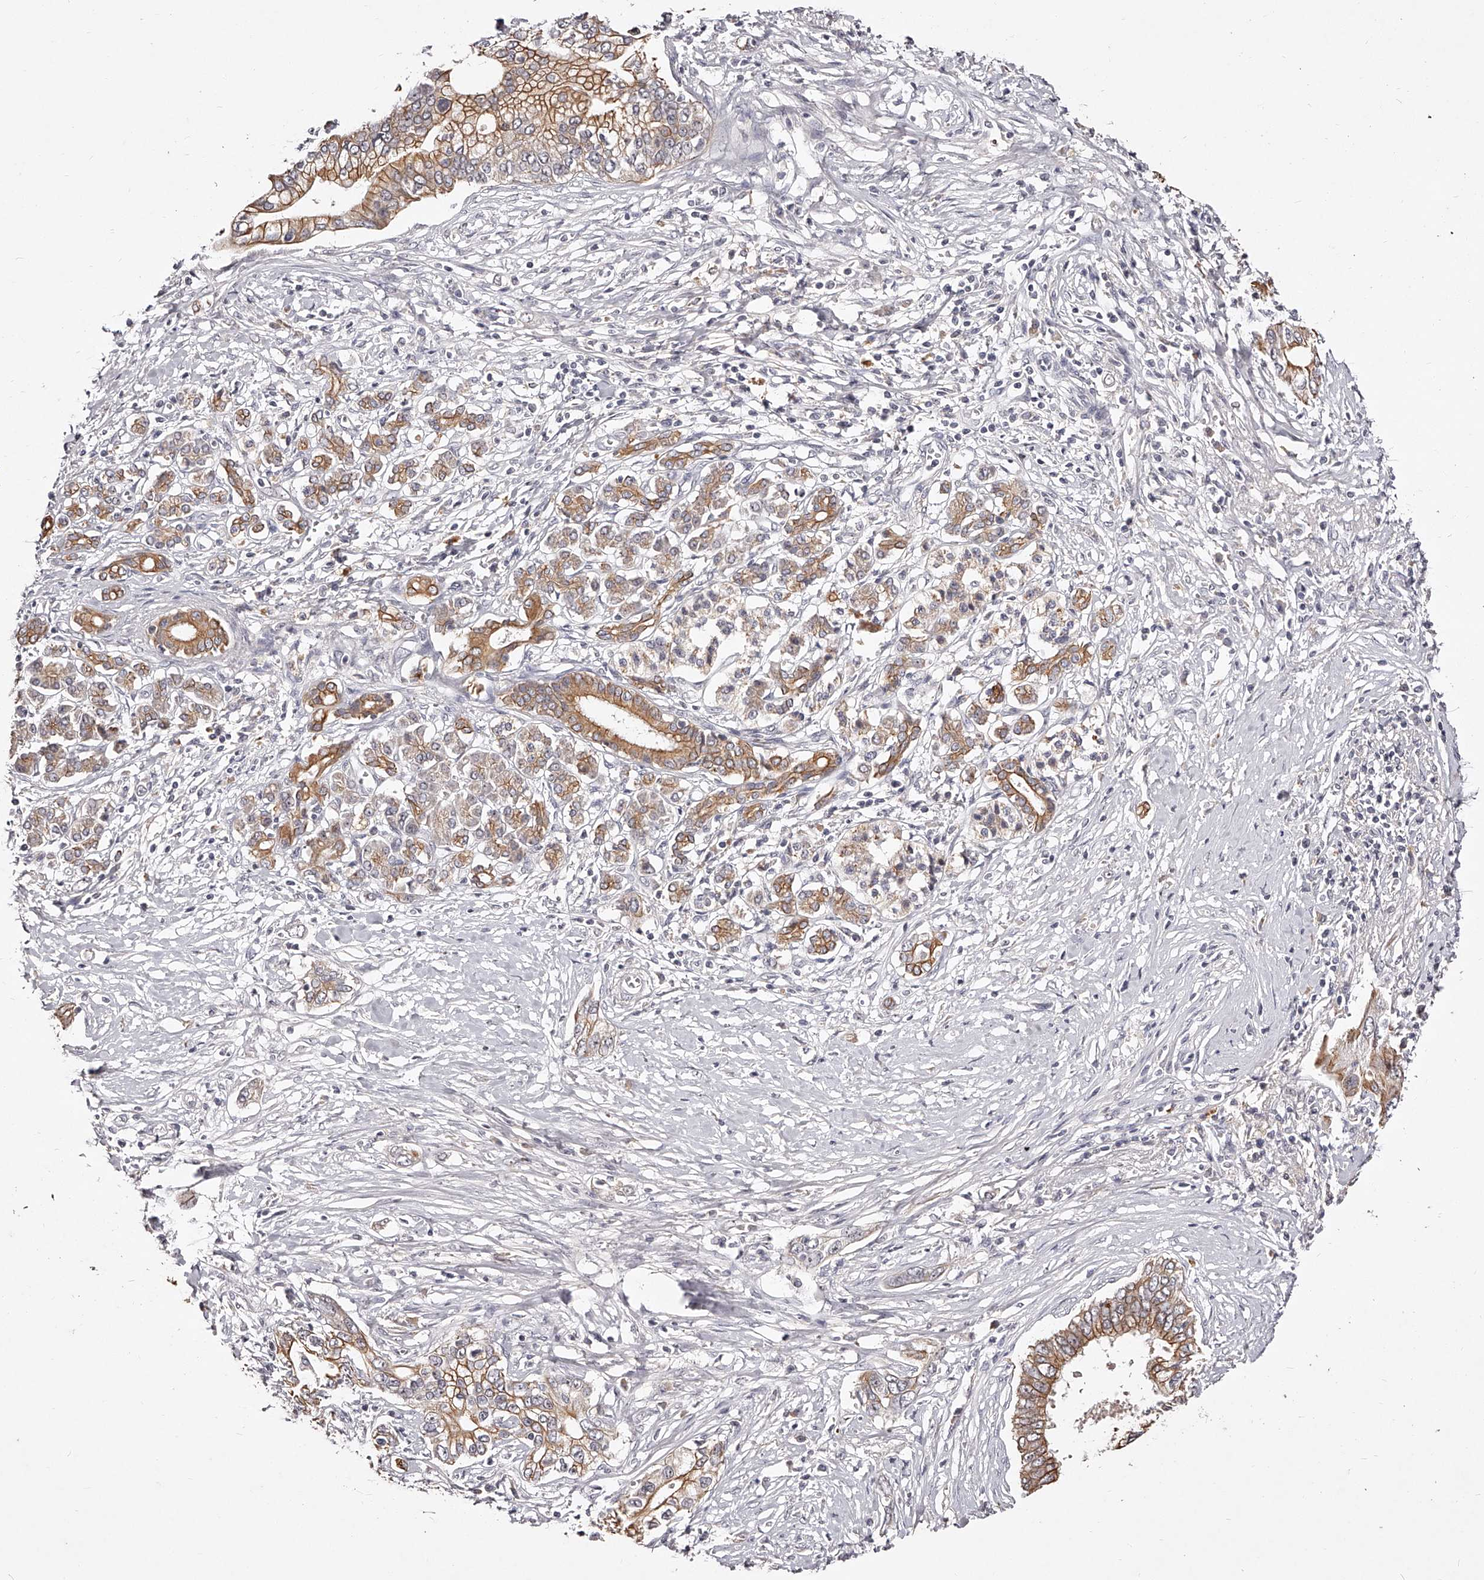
{"staining": {"intensity": "moderate", "quantity": ">75%", "location": "cytoplasmic/membranous"}, "tissue": "pancreatic cancer", "cell_type": "Tumor cells", "image_type": "cancer", "snomed": [{"axis": "morphology", "description": "Normal tissue, NOS"}, {"axis": "morphology", "description": "Adenocarcinoma, NOS"}, {"axis": "topography", "description": "Pancreas"}, {"axis": "topography", "description": "Peripheral nerve tissue"}], "caption": "Human pancreatic cancer (adenocarcinoma) stained for a protein (brown) reveals moderate cytoplasmic/membranous positive expression in about >75% of tumor cells.", "gene": "PHACTR1", "patient": {"sex": "male", "age": 59}}